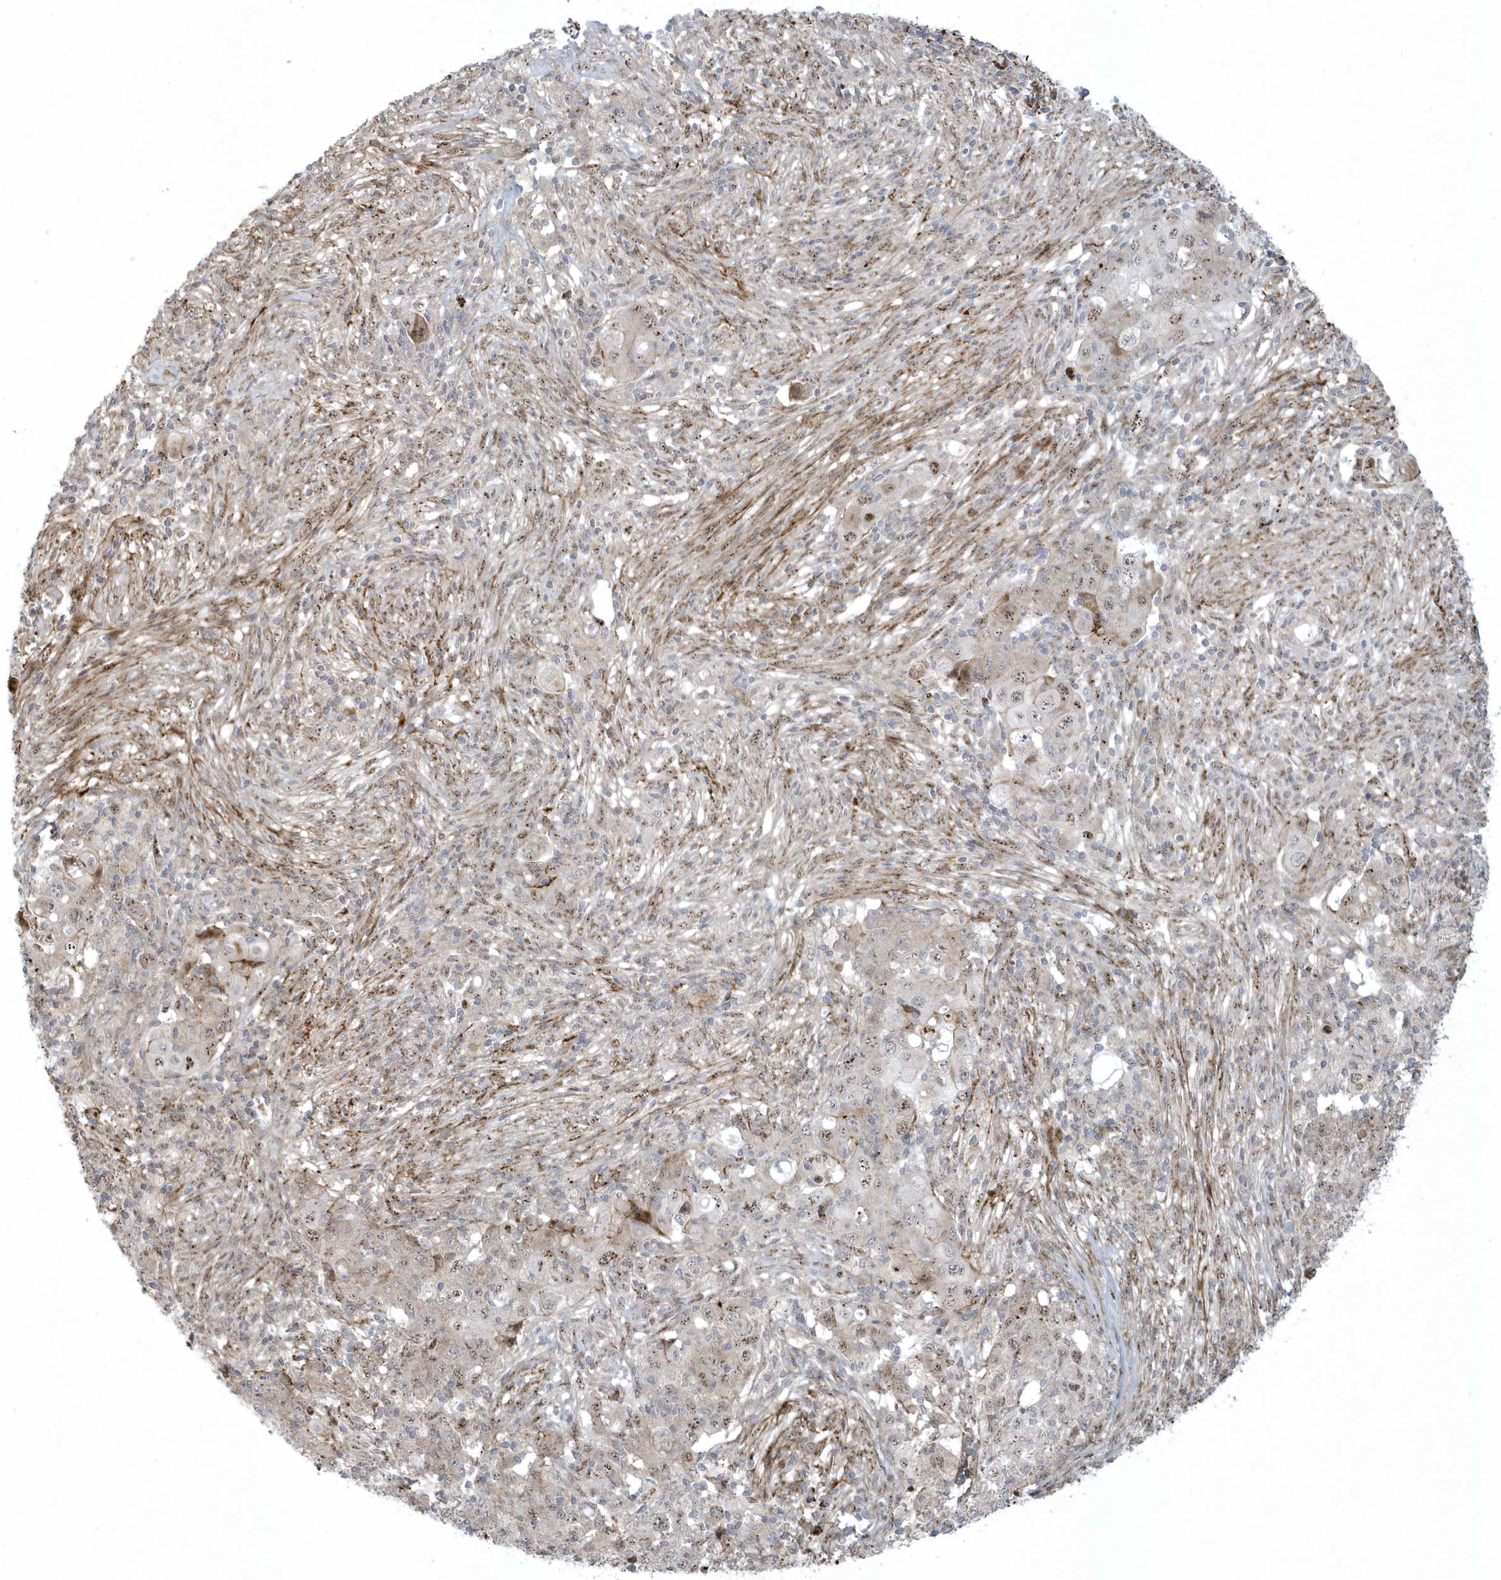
{"staining": {"intensity": "weak", "quantity": "25%-75%", "location": "cytoplasmic/membranous,nuclear"}, "tissue": "ovarian cancer", "cell_type": "Tumor cells", "image_type": "cancer", "snomed": [{"axis": "morphology", "description": "Carcinoma, endometroid"}, {"axis": "topography", "description": "Ovary"}], "caption": "This is a histology image of immunohistochemistry staining of endometroid carcinoma (ovarian), which shows weak expression in the cytoplasmic/membranous and nuclear of tumor cells.", "gene": "MASP2", "patient": {"sex": "female", "age": 42}}